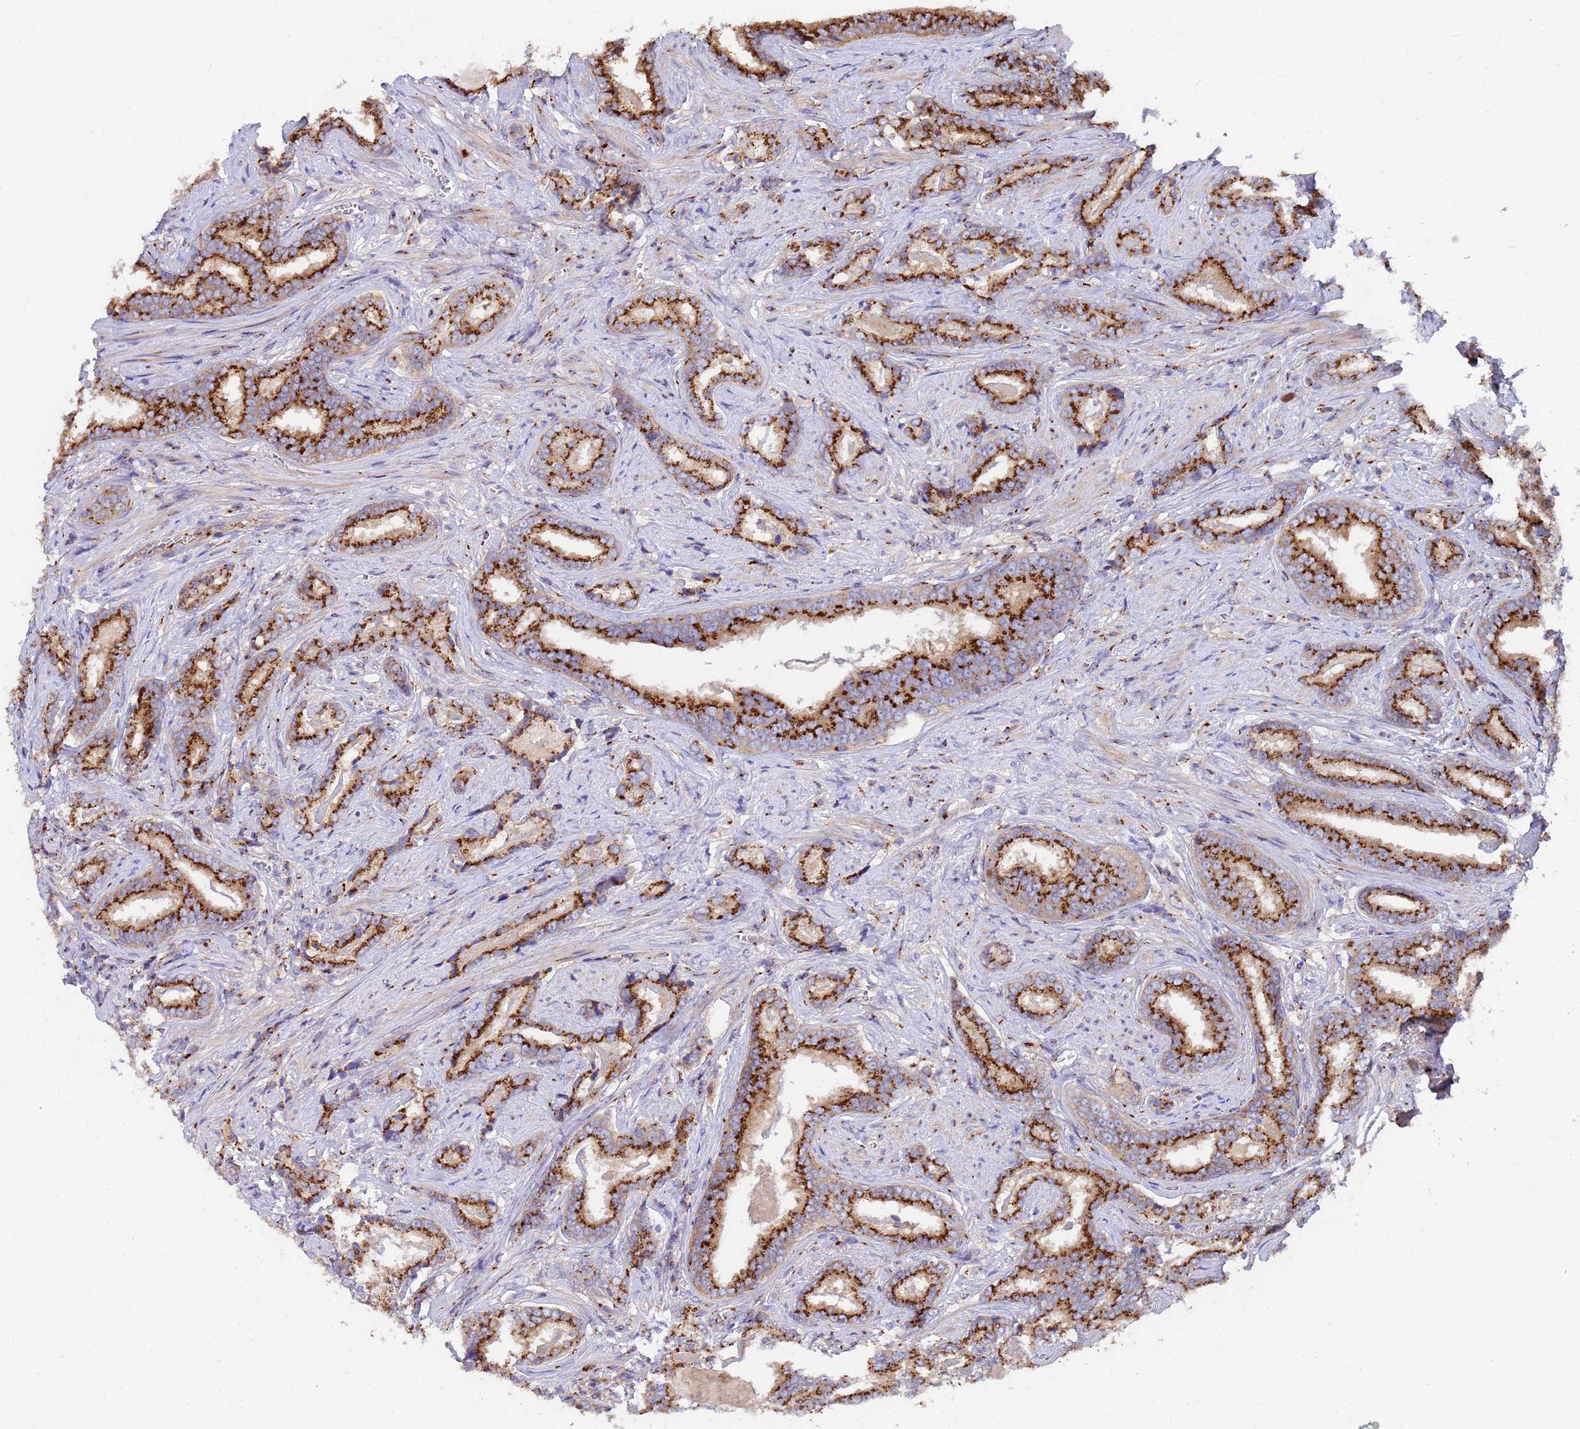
{"staining": {"intensity": "strong", "quantity": ">75%", "location": "cytoplasmic/membranous"}, "tissue": "prostate cancer", "cell_type": "Tumor cells", "image_type": "cancer", "snomed": [{"axis": "morphology", "description": "Adenocarcinoma, High grade"}, {"axis": "topography", "description": "Prostate"}], "caption": "There is high levels of strong cytoplasmic/membranous expression in tumor cells of high-grade adenocarcinoma (prostate), as demonstrated by immunohistochemical staining (brown color).", "gene": "HPS3", "patient": {"sex": "male", "age": 67}}